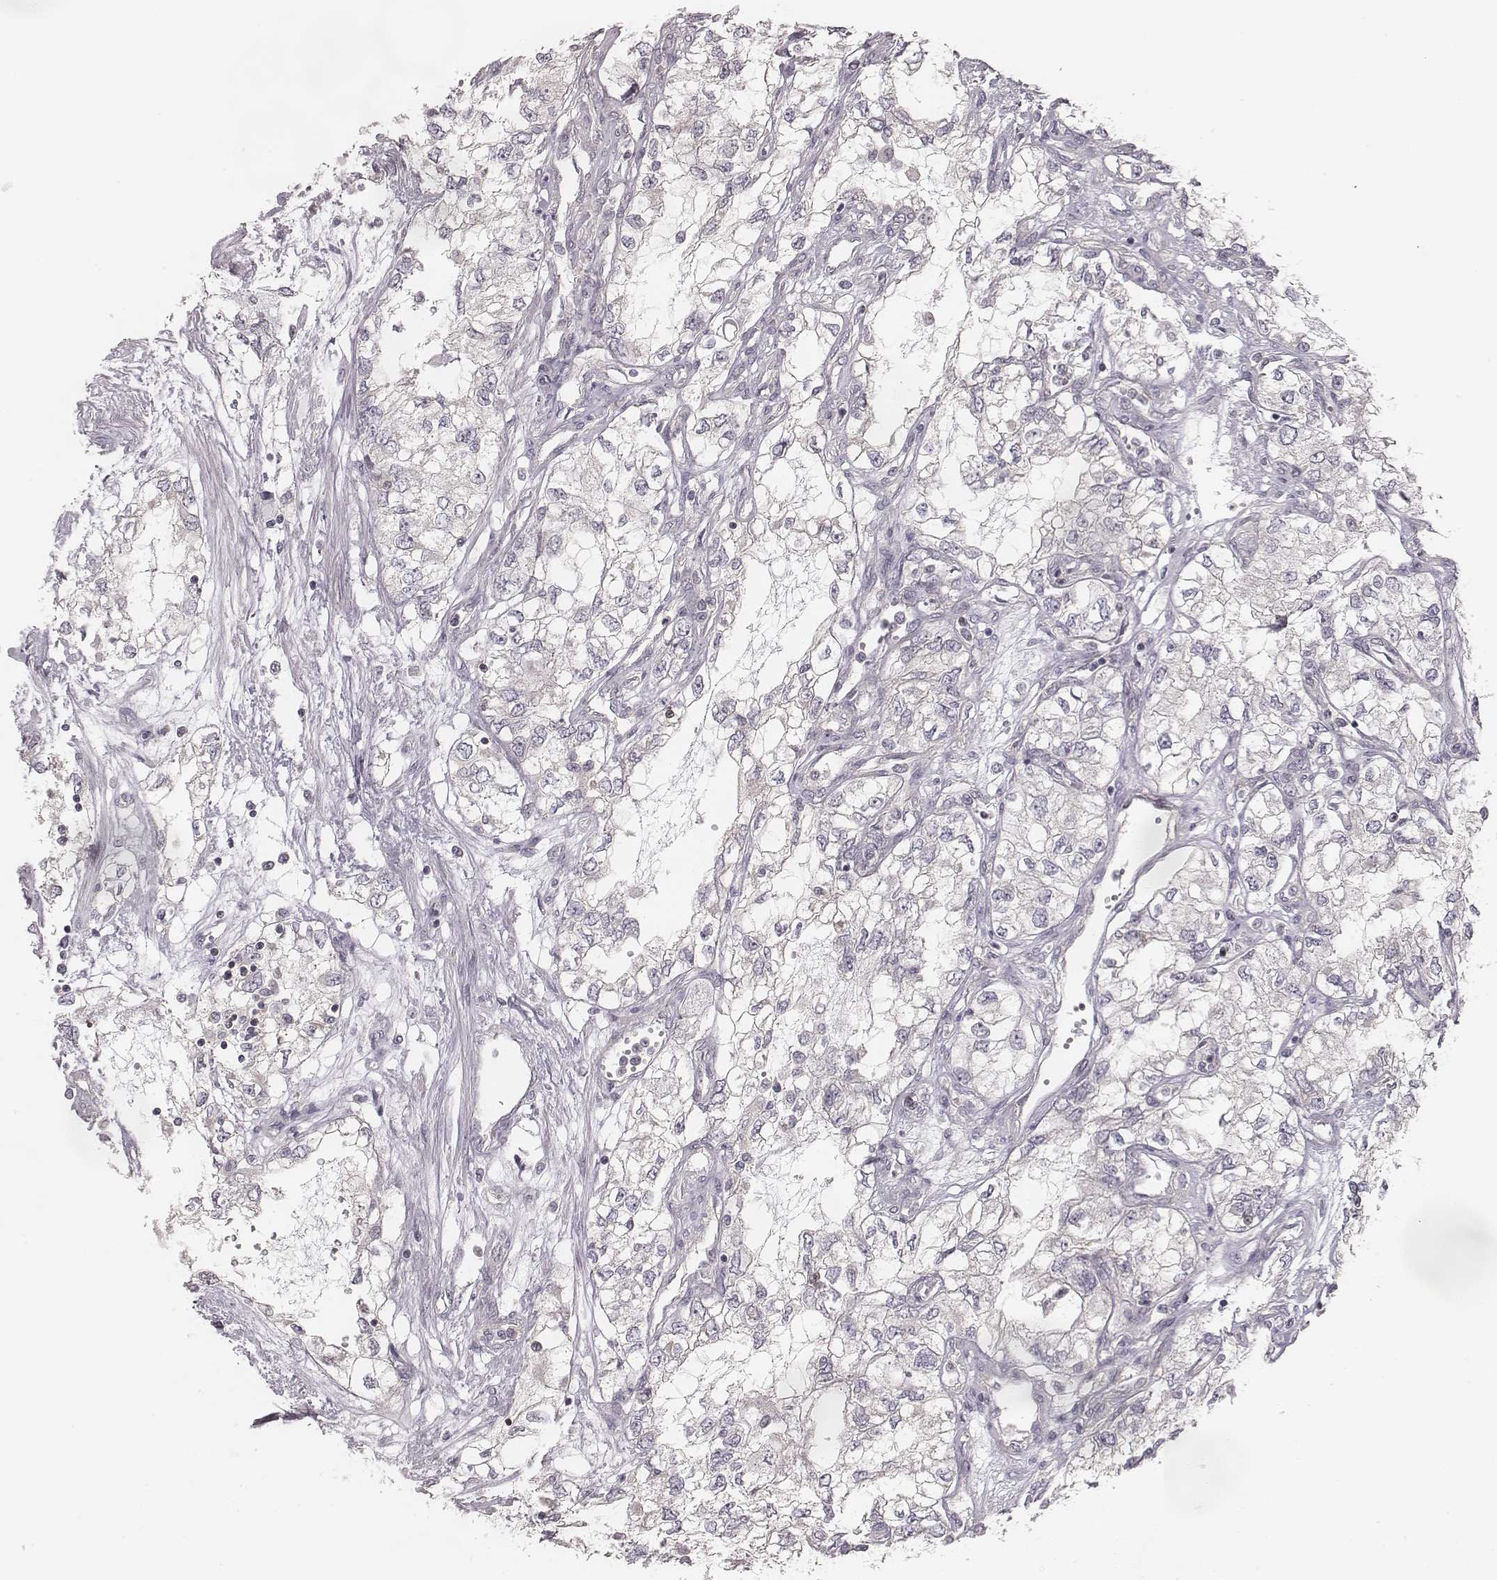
{"staining": {"intensity": "negative", "quantity": "none", "location": "none"}, "tissue": "renal cancer", "cell_type": "Tumor cells", "image_type": "cancer", "snomed": [{"axis": "morphology", "description": "Adenocarcinoma, NOS"}, {"axis": "topography", "description": "Kidney"}], "caption": "High power microscopy image of an immunohistochemistry photomicrograph of renal cancer (adenocarcinoma), revealing no significant staining in tumor cells.", "gene": "TDRD5", "patient": {"sex": "female", "age": 59}}